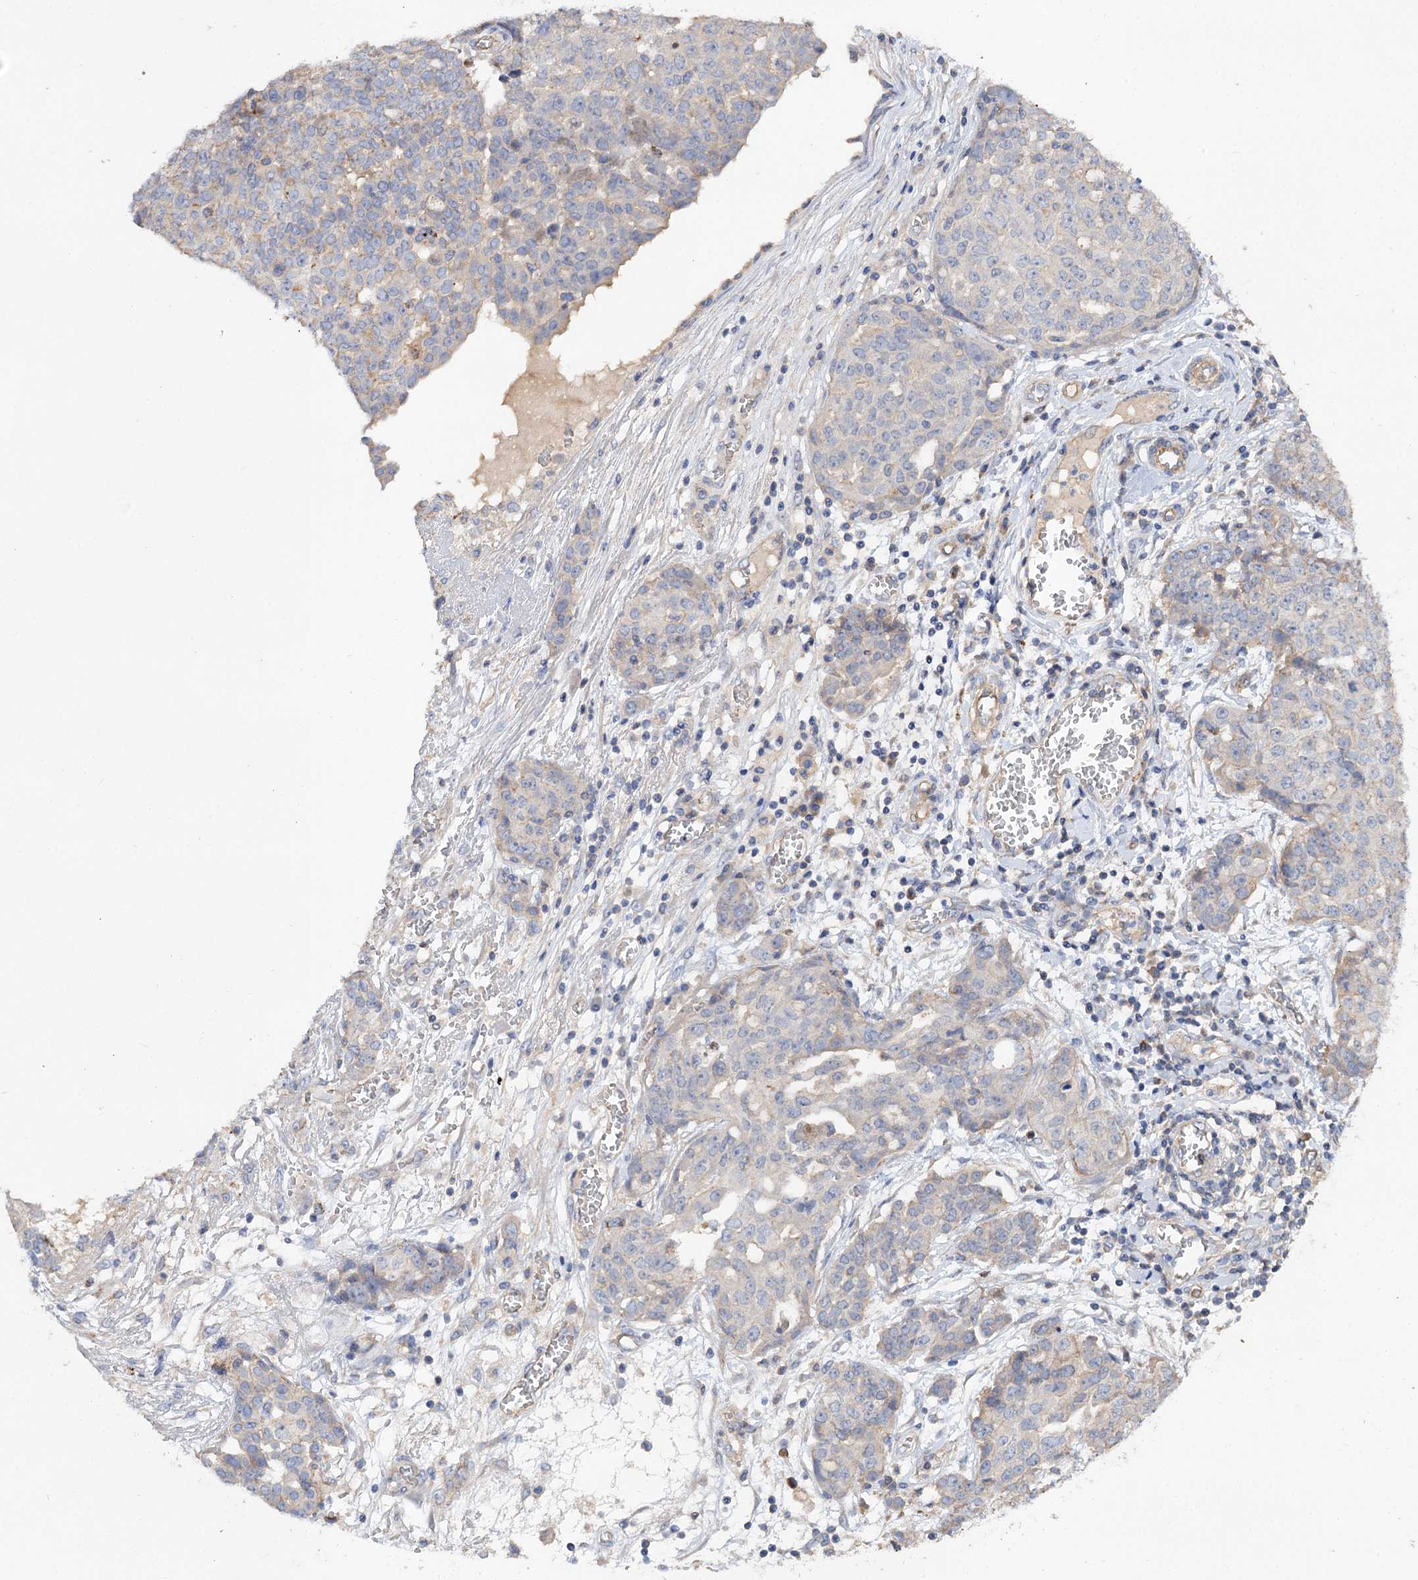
{"staining": {"intensity": "negative", "quantity": "none", "location": "none"}, "tissue": "ovarian cancer", "cell_type": "Tumor cells", "image_type": "cancer", "snomed": [{"axis": "morphology", "description": "Cystadenocarcinoma, serous, NOS"}, {"axis": "topography", "description": "Soft tissue"}, {"axis": "topography", "description": "Ovary"}], "caption": "Tumor cells show no significant protein positivity in ovarian cancer.", "gene": "NUDCD2", "patient": {"sex": "female", "age": 57}}